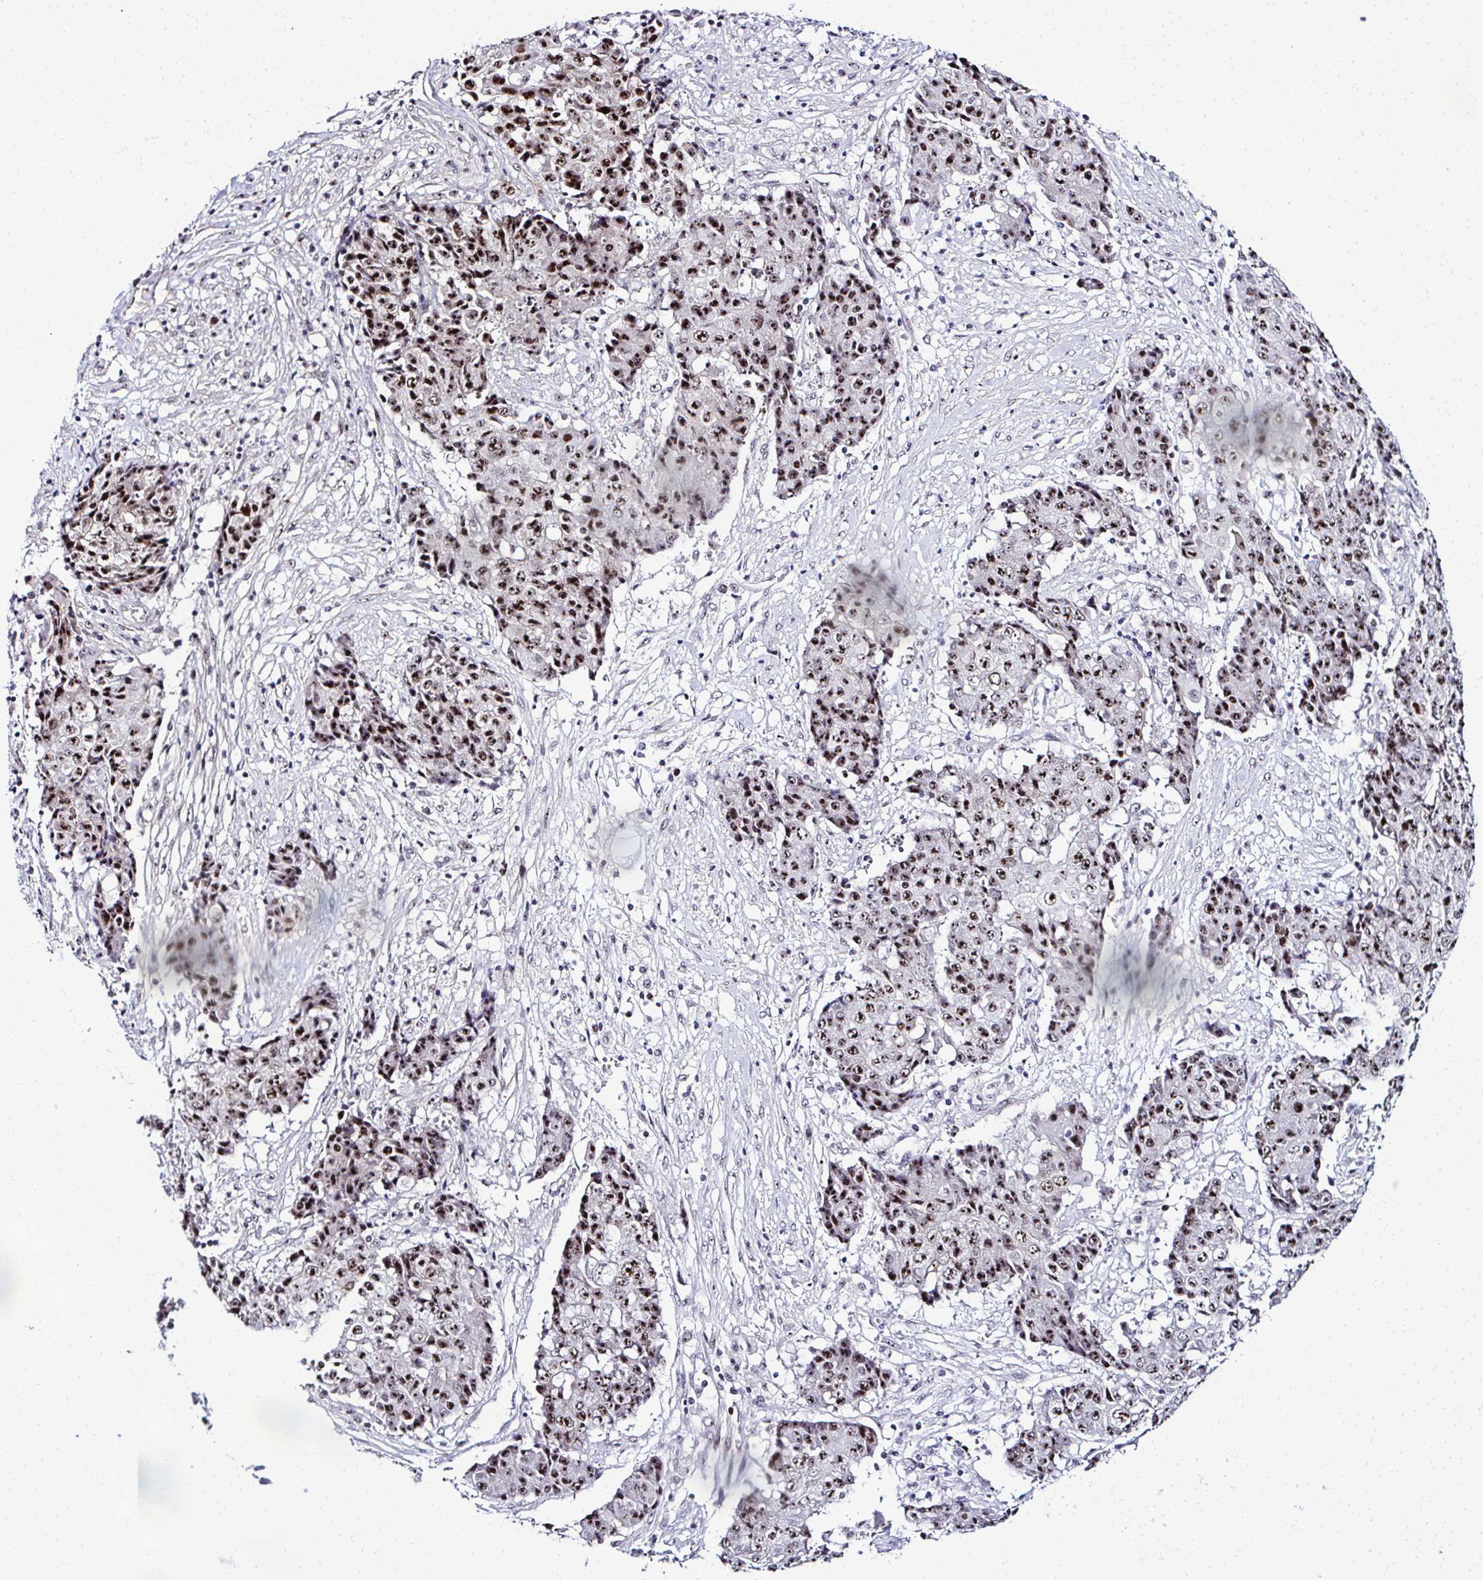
{"staining": {"intensity": "strong", "quantity": ">75%", "location": "nuclear"}, "tissue": "ovarian cancer", "cell_type": "Tumor cells", "image_type": "cancer", "snomed": [{"axis": "morphology", "description": "Carcinoma, endometroid"}, {"axis": "topography", "description": "Ovary"}], "caption": "This image displays ovarian cancer (endometroid carcinoma) stained with immunohistochemistry to label a protein in brown. The nuclear of tumor cells show strong positivity for the protein. Nuclei are counter-stained blue.", "gene": "CEP72", "patient": {"sex": "female", "age": 42}}